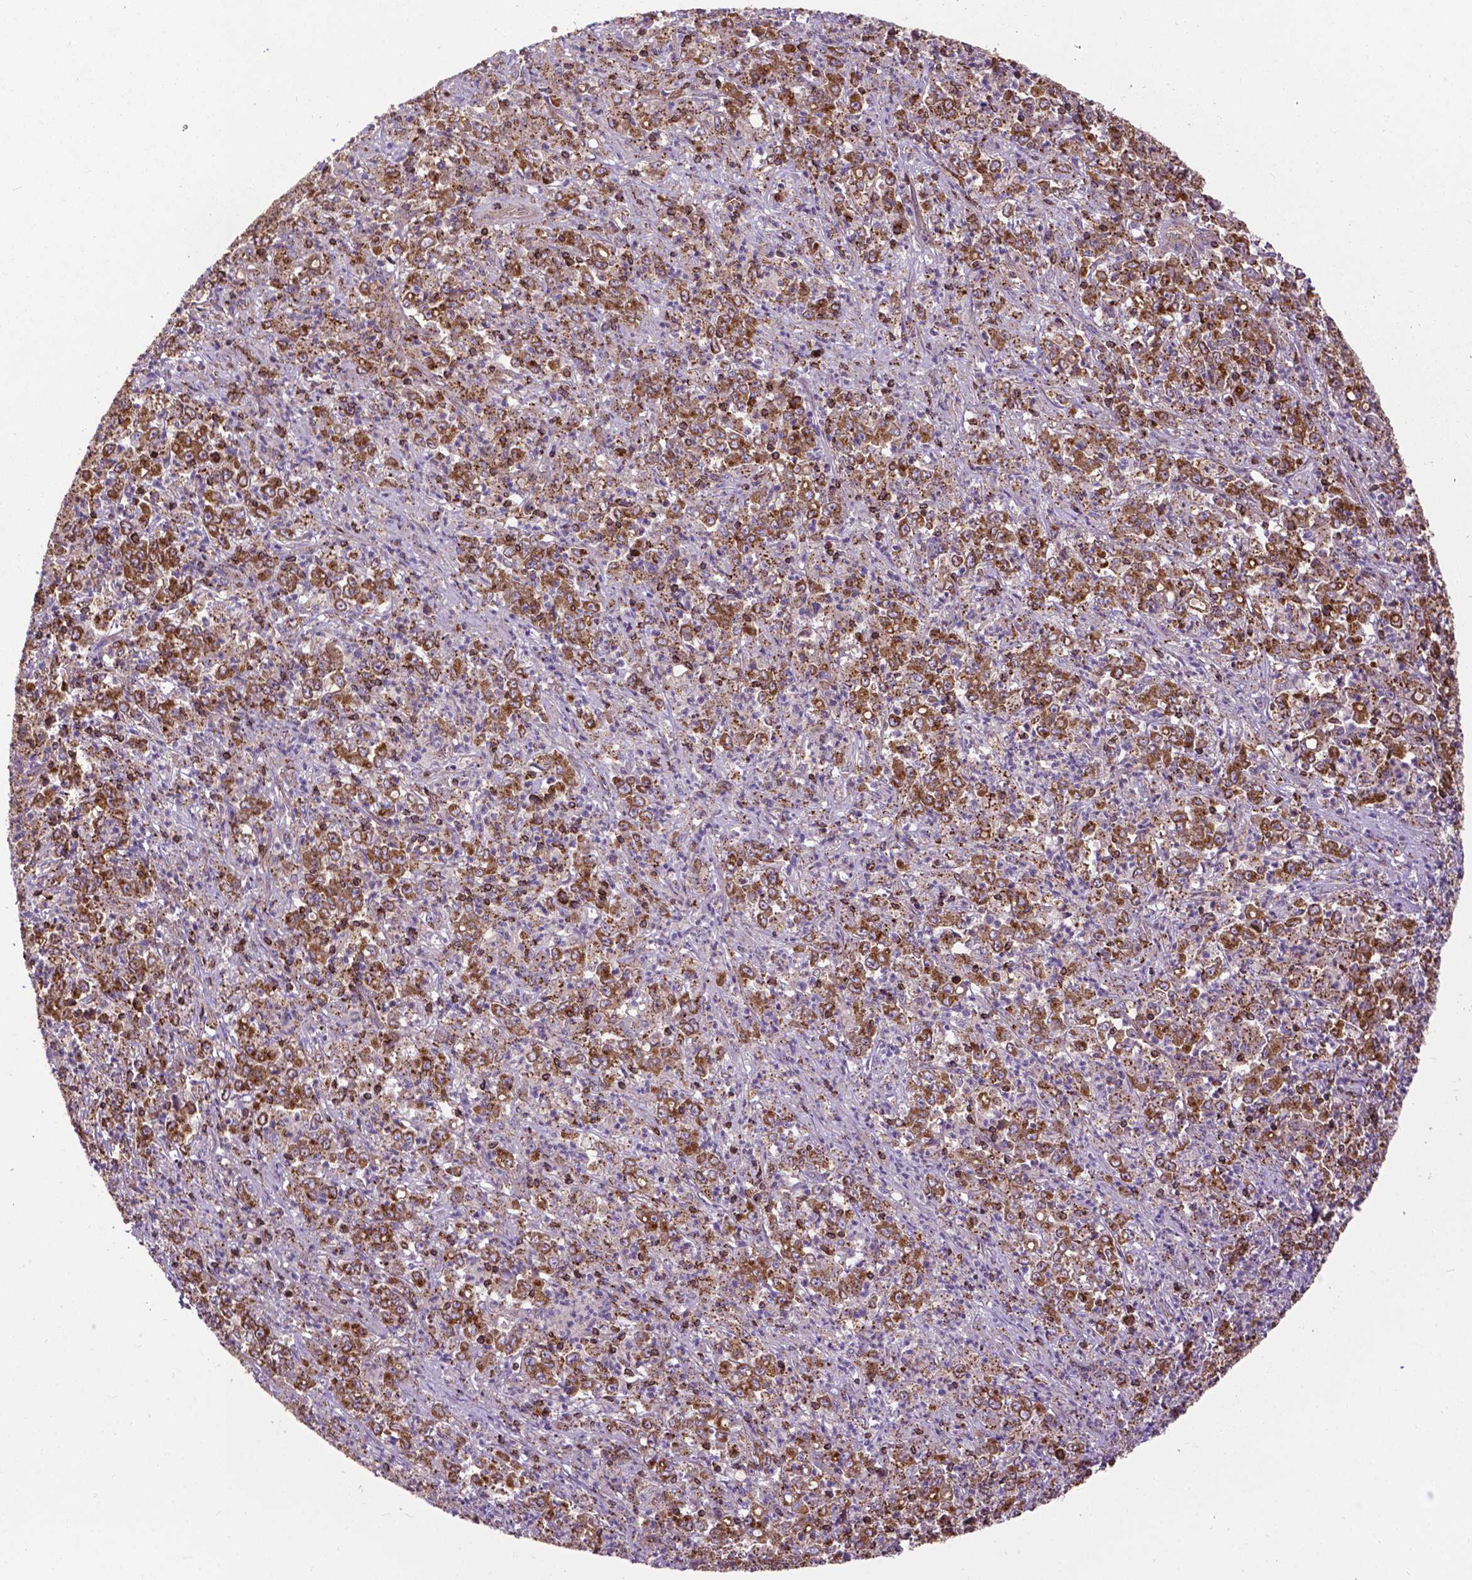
{"staining": {"intensity": "moderate", "quantity": ">75%", "location": "cytoplasmic/membranous"}, "tissue": "stomach cancer", "cell_type": "Tumor cells", "image_type": "cancer", "snomed": [{"axis": "morphology", "description": "Adenocarcinoma, NOS"}, {"axis": "topography", "description": "Stomach, lower"}], "caption": "Approximately >75% of tumor cells in stomach adenocarcinoma display moderate cytoplasmic/membranous protein expression as visualized by brown immunohistochemical staining.", "gene": "CHMP4A", "patient": {"sex": "female", "age": 71}}